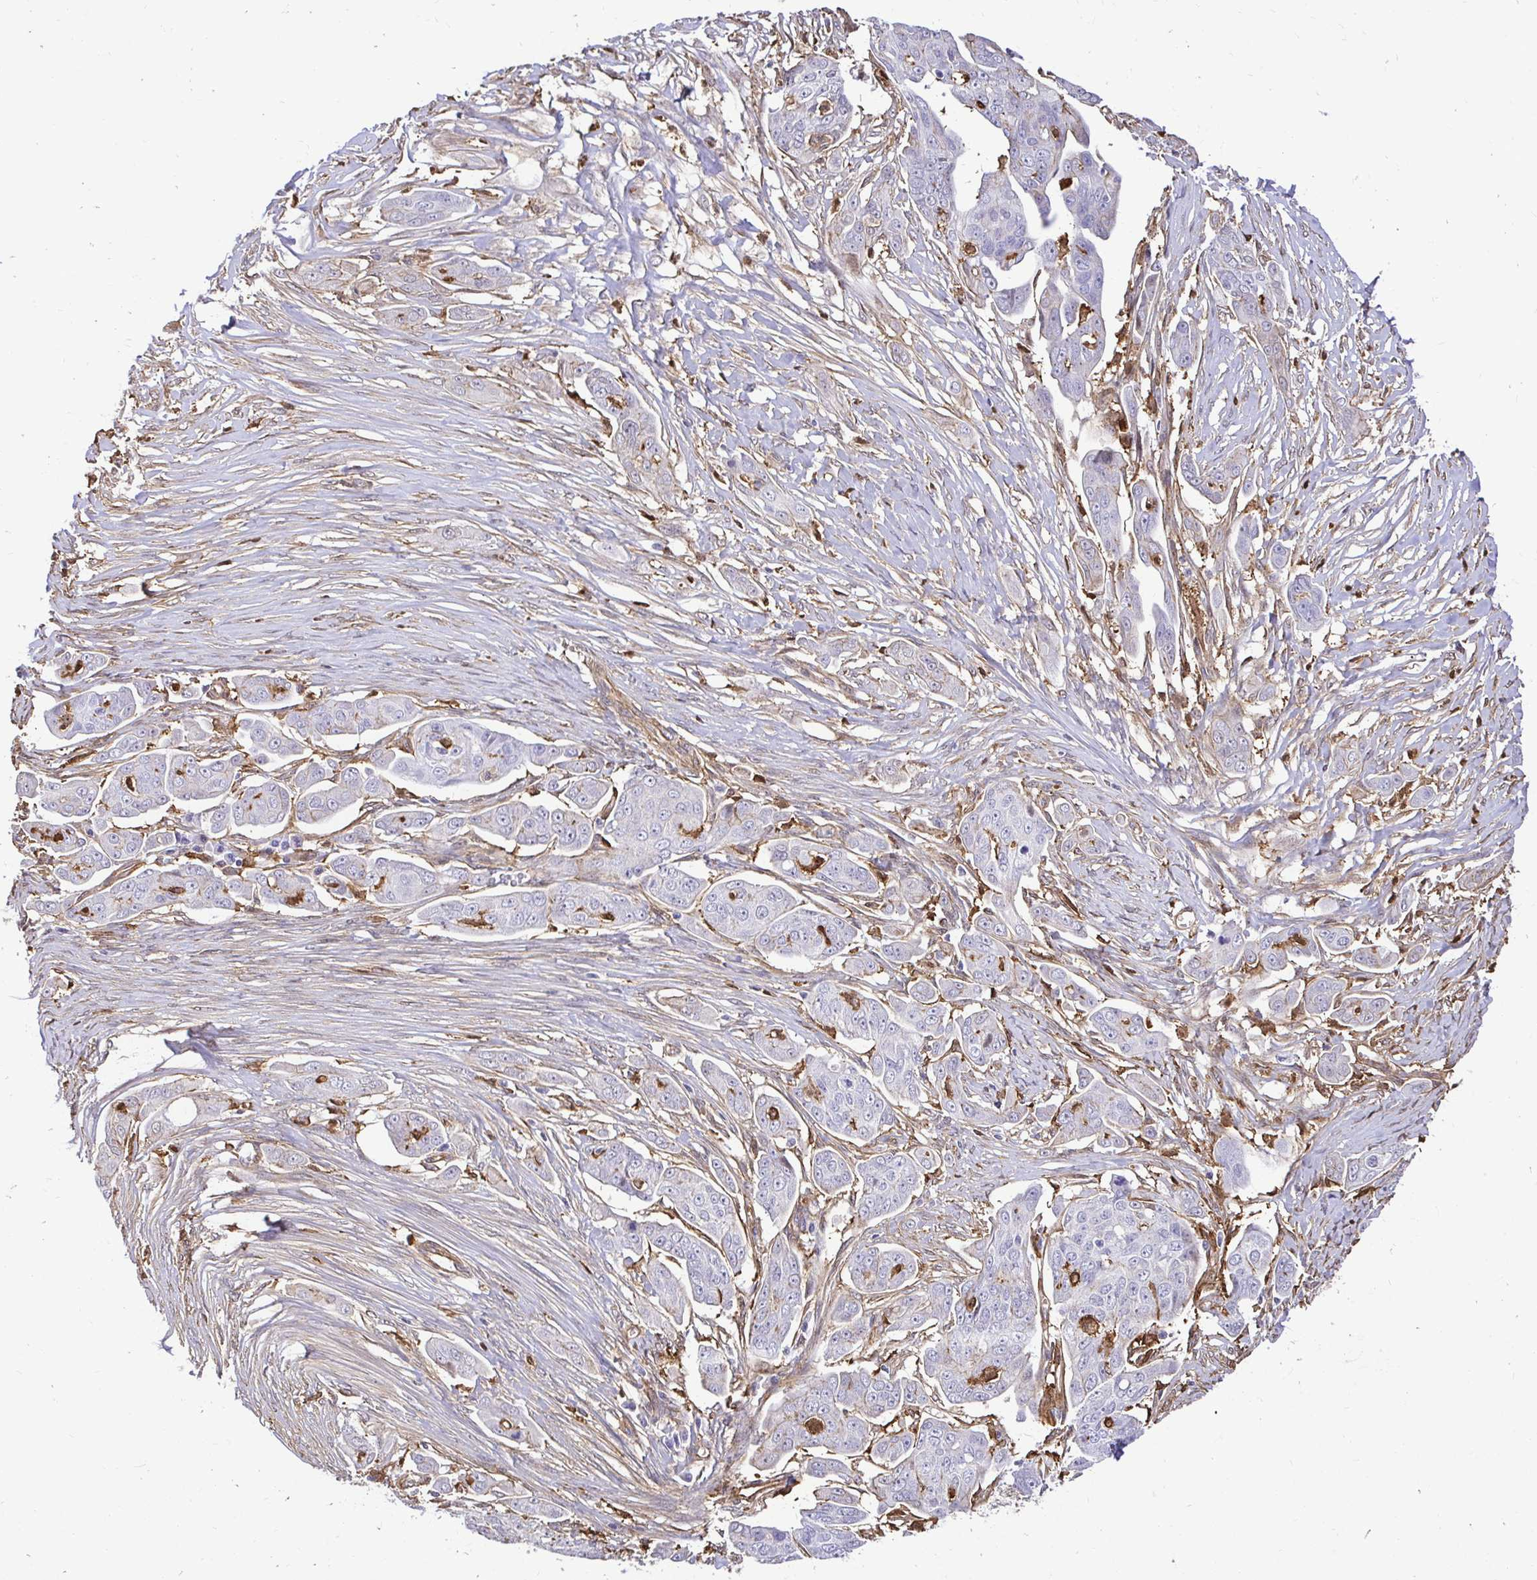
{"staining": {"intensity": "negative", "quantity": "none", "location": "none"}, "tissue": "ovarian cancer", "cell_type": "Tumor cells", "image_type": "cancer", "snomed": [{"axis": "morphology", "description": "Carcinoma, endometroid"}, {"axis": "topography", "description": "Ovary"}], "caption": "The image displays no significant staining in tumor cells of ovarian cancer (endometroid carcinoma).", "gene": "GSN", "patient": {"sex": "female", "age": 70}}